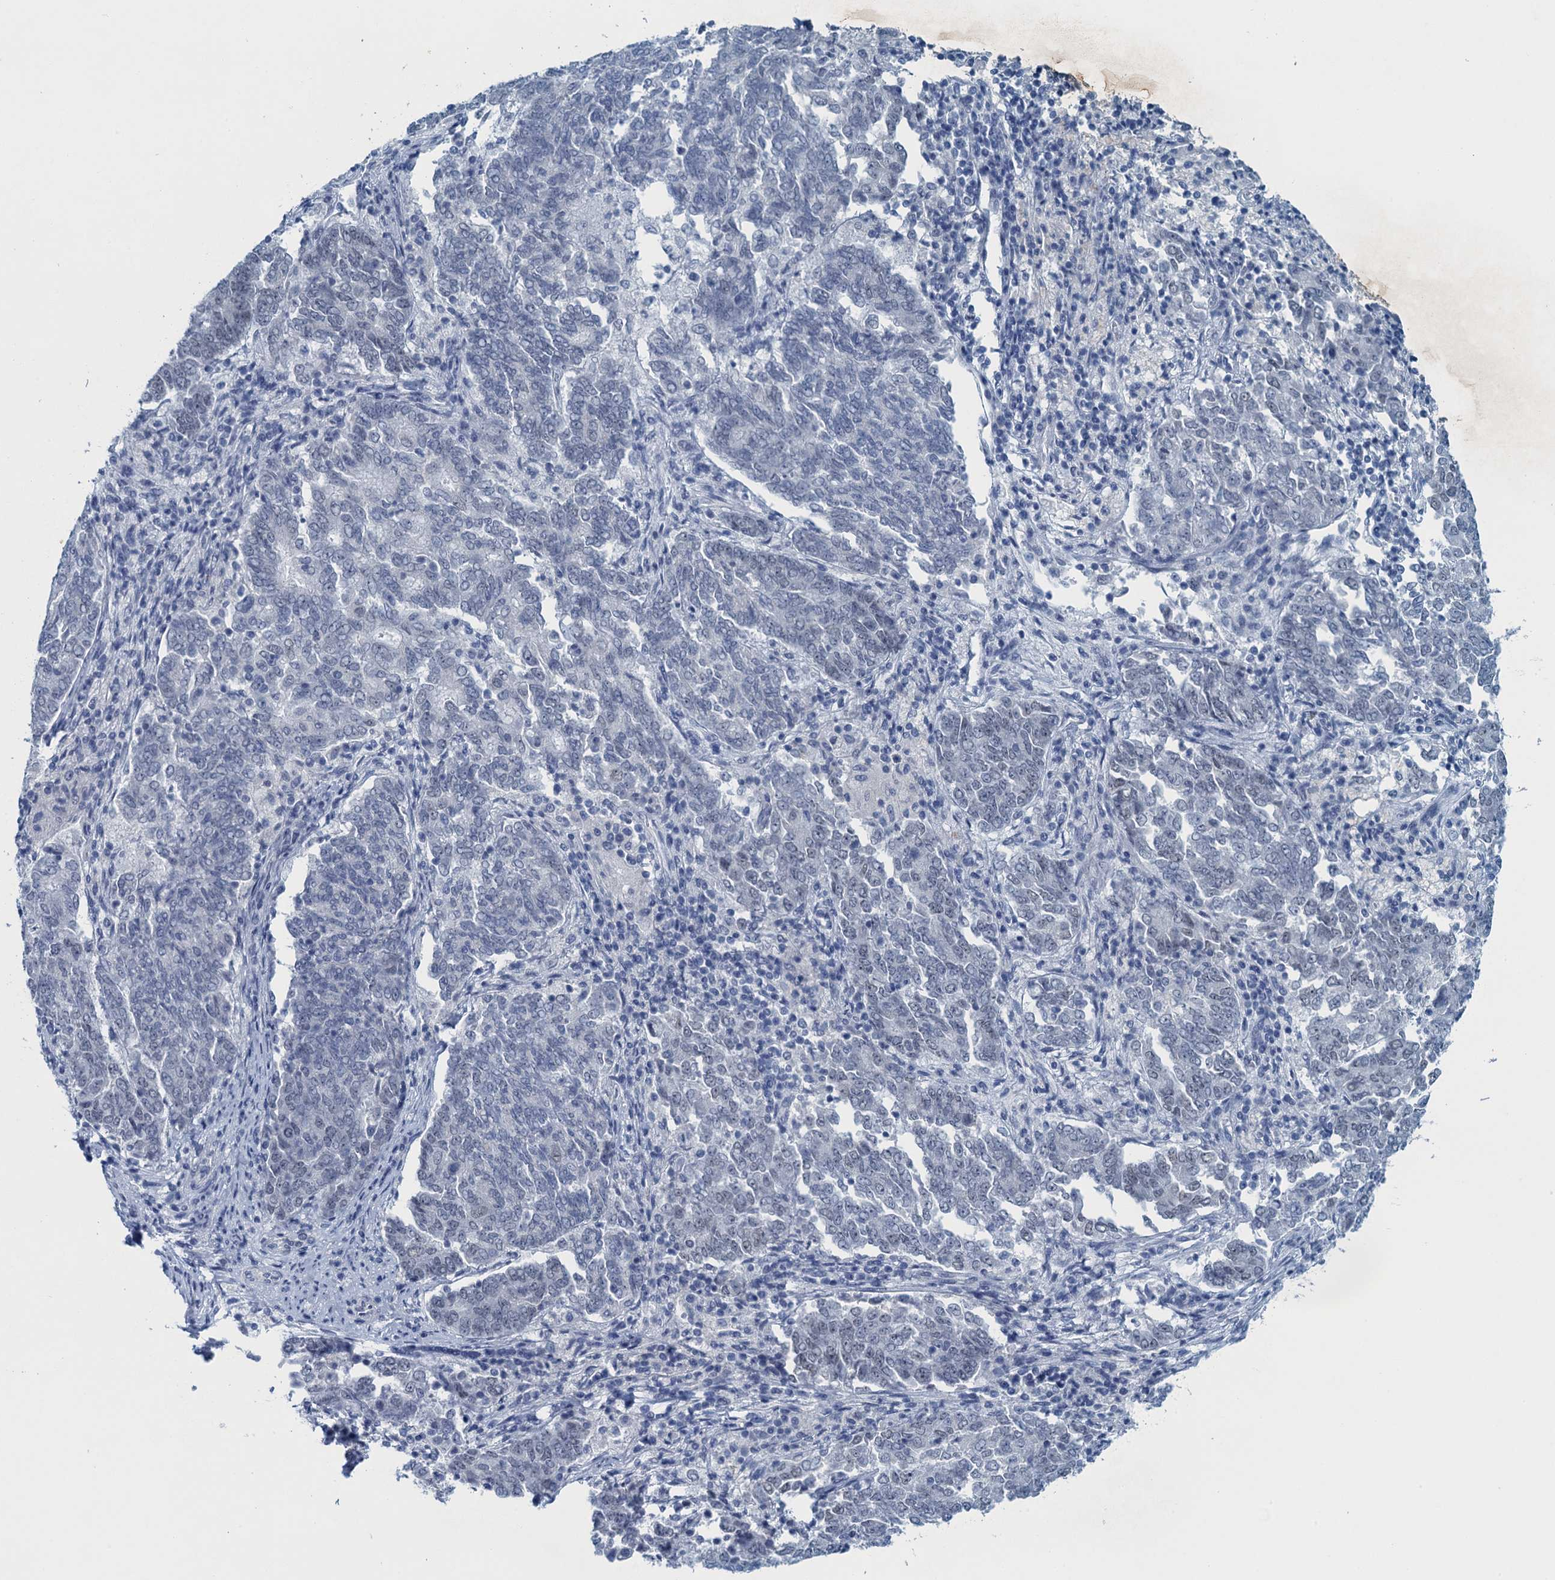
{"staining": {"intensity": "negative", "quantity": "none", "location": "none"}, "tissue": "endometrial cancer", "cell_type": "Tumor cells", "image_type": "cancer", "snomed": [{"axis": "morphology", "description": "Adenocarcinoma, NOS"}, {"axis": "topography", "description": "Endometrium"}], "caption": "Immunohistochemical staining of endometrial cancer displays no significant staining in tumor cells.", "gene": "ENSG00000131152", "patient": {"sex": "female", "age": 80}}